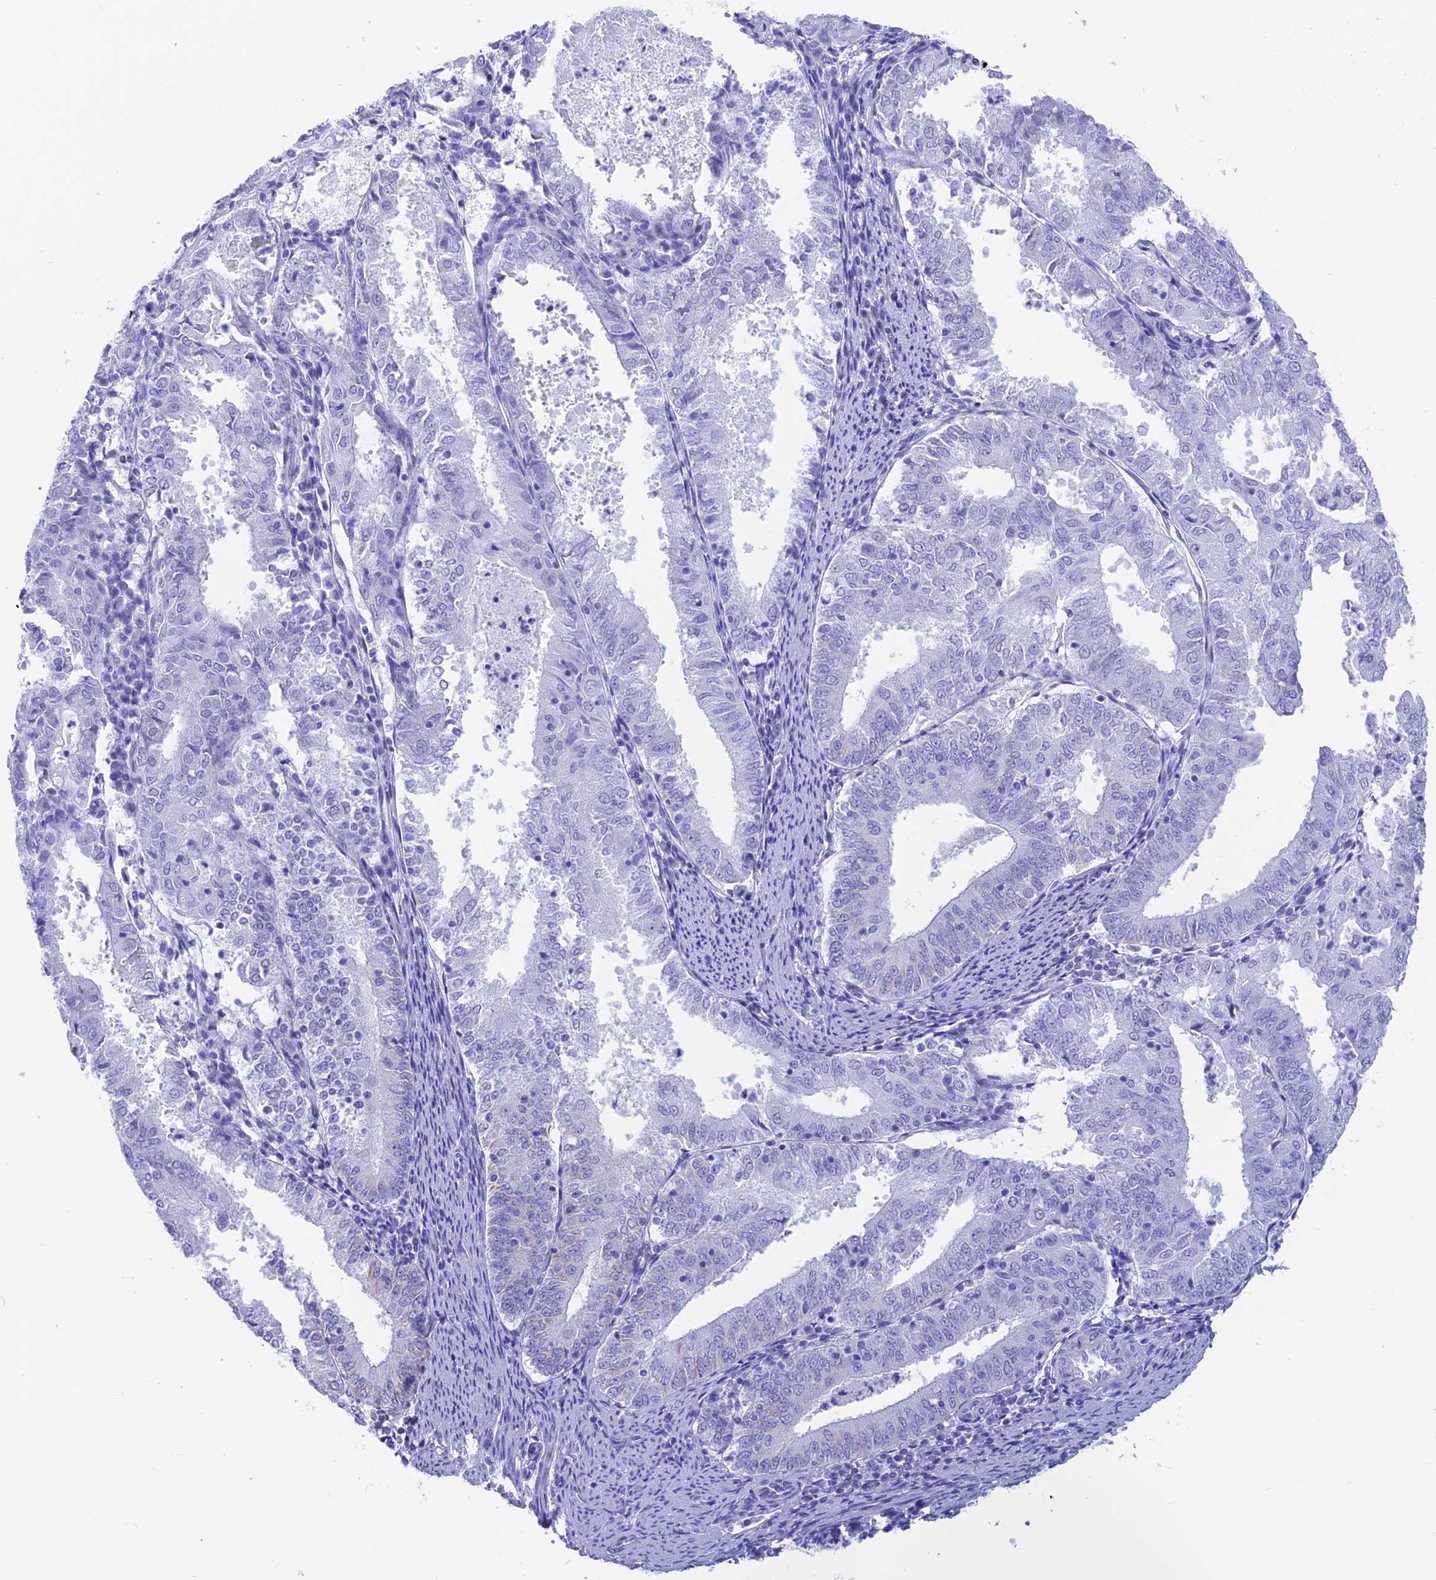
{"staining": {"intensity": "negative", "quantity": "none", "location": "none"}, "tissue": "endometrial cancer", "cell_type": "Tumor cells", "image_type": "cancer", "snomed": [{"axis": "morphology", "description": "Adenocarcinoma, NOS"}, {"axis": "topography", "description": "Endometrium"}], "caption": "Tumor cells are negative for brown protein staining in endometrial cancer.", "gene": "GNGT2", "patient": {"sex": "female", "age": 57}}